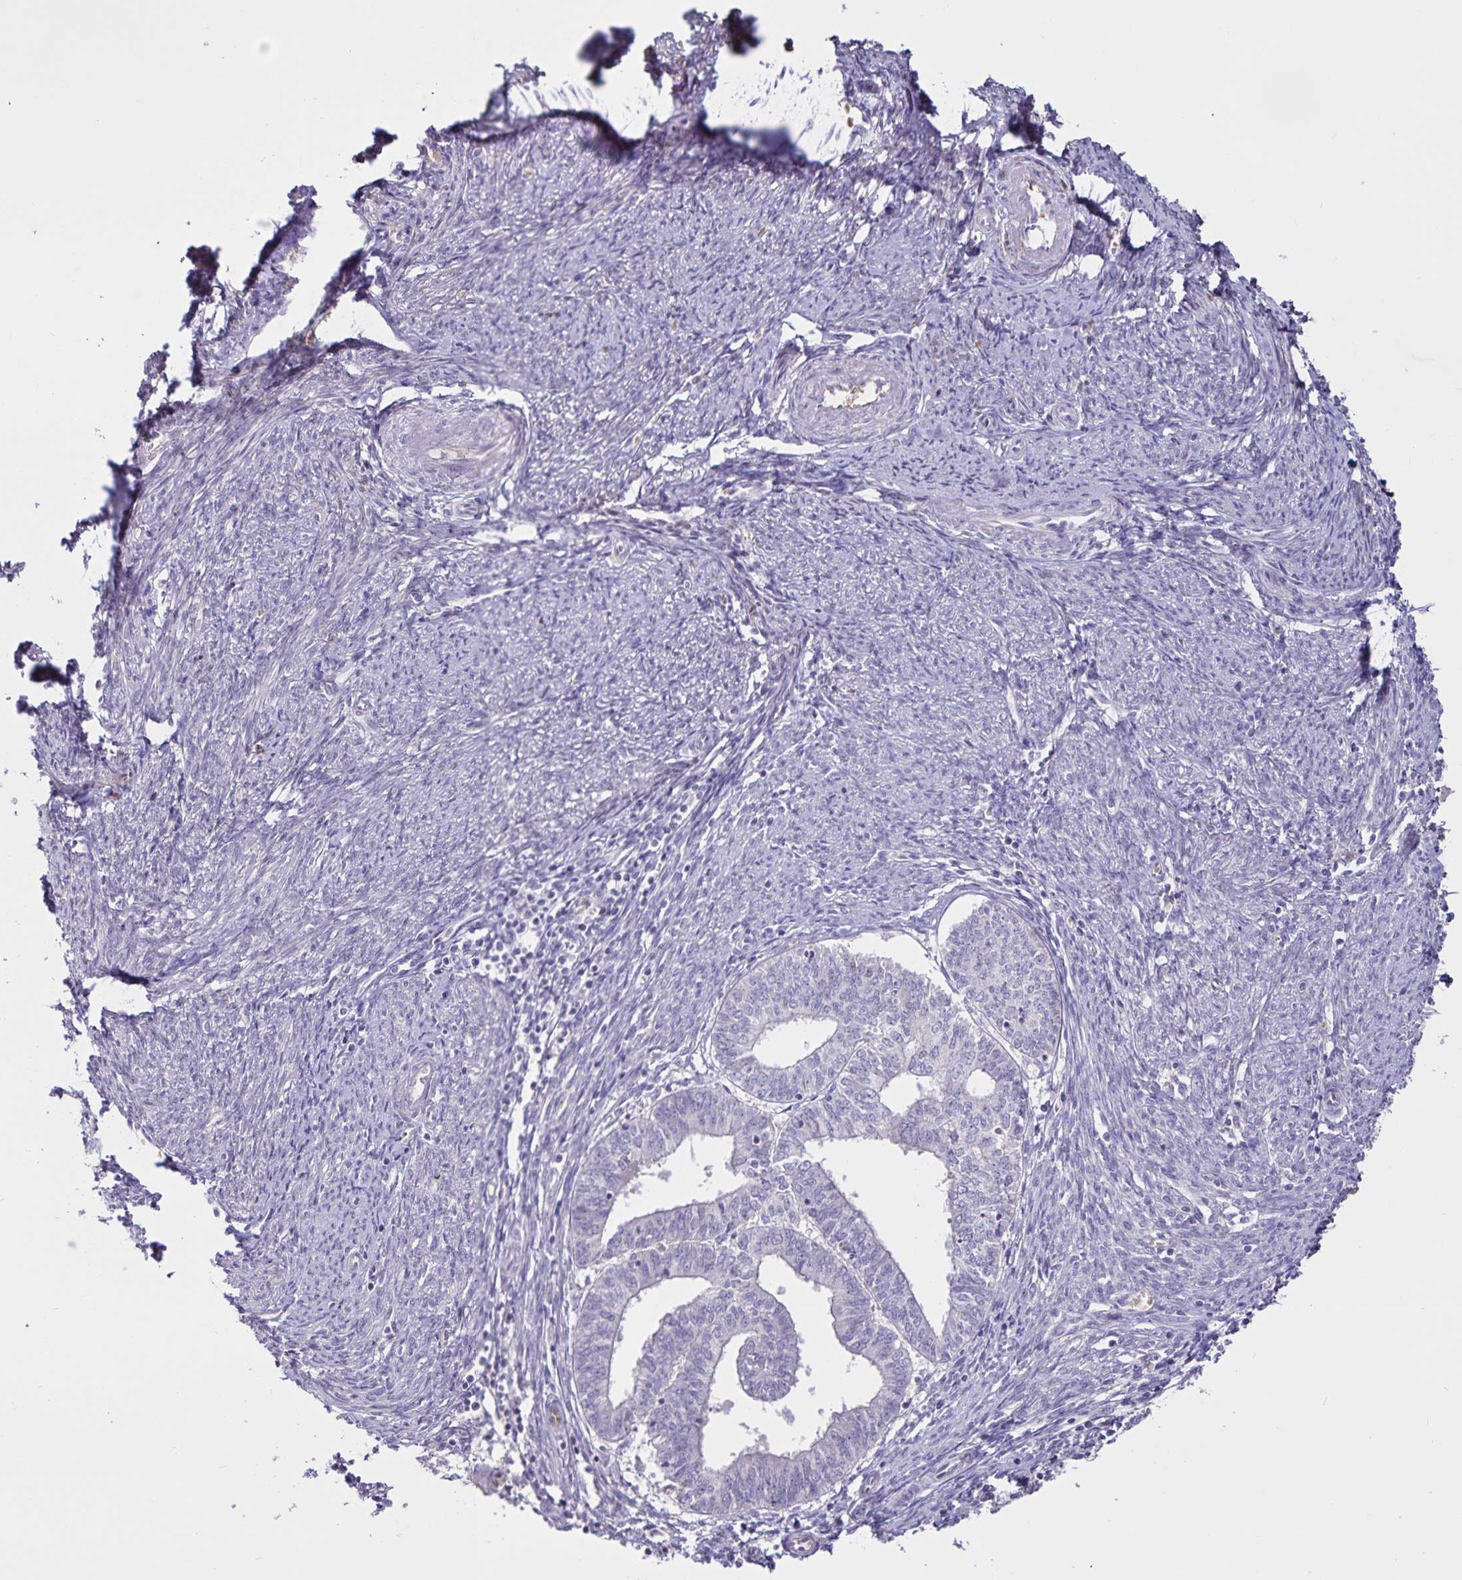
{"staining": {"intensity": "negative", "quantity": "none", "location": "none"}, "tissue": "endometrial cancer", "cell_type": "Tumor cells", "image_type": "cancer", "snomed": [{"axis": "morphology", "description": "Adenocarcinoma, NOS"}, {"axis": "topography", "description": "Endometrium"}], "caption": "The photomicrograph displays no significant positivity in tumor cells of endometrial cancer (adenocarcinoma).", "gene": "FGG", "patient": {"sex": "female", "age": 61}}